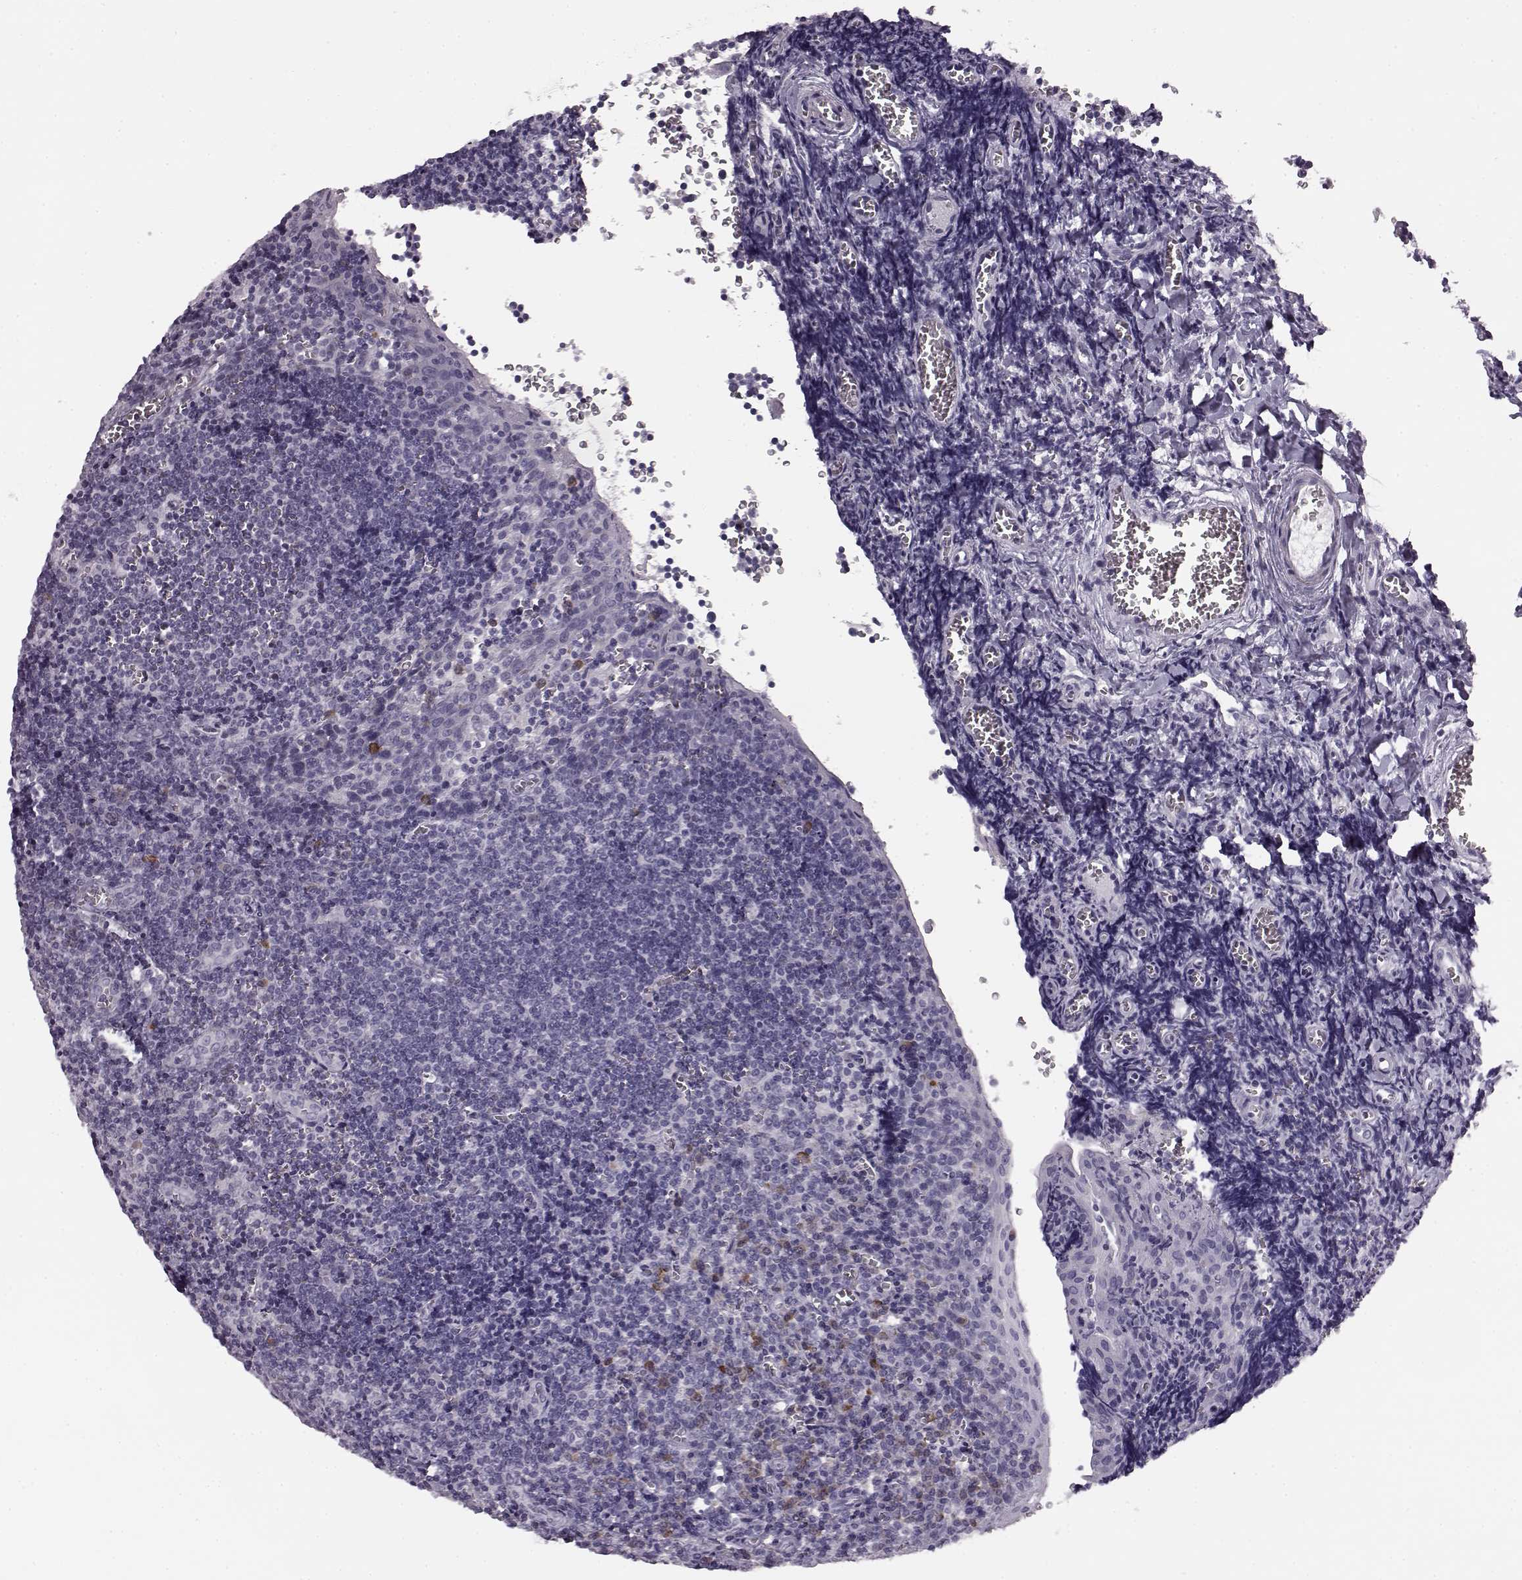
{"staining": {"intensity": "negative", "quantity": "none", "location": "none"}, "tissue": "tonsil", "cell_type": "Germinal center cells", "image_type": "normal", "snomed": [{"axis": "morphology", "description": "Normal tissue, NOS"}, {"axis": "morphology", "description": "Inflammation, NOS"}, {"axis": "topography", "description": "Tonsil"}], "caption": "Image shows no protein expression in germinal center cells of normal tonsil. (DAB (3,3'-diaminobenzidine) immunohistochemistry (IHC), high magnification).", "gene": "JSRP1", "patient": {"sex": "female", "age": 31}}